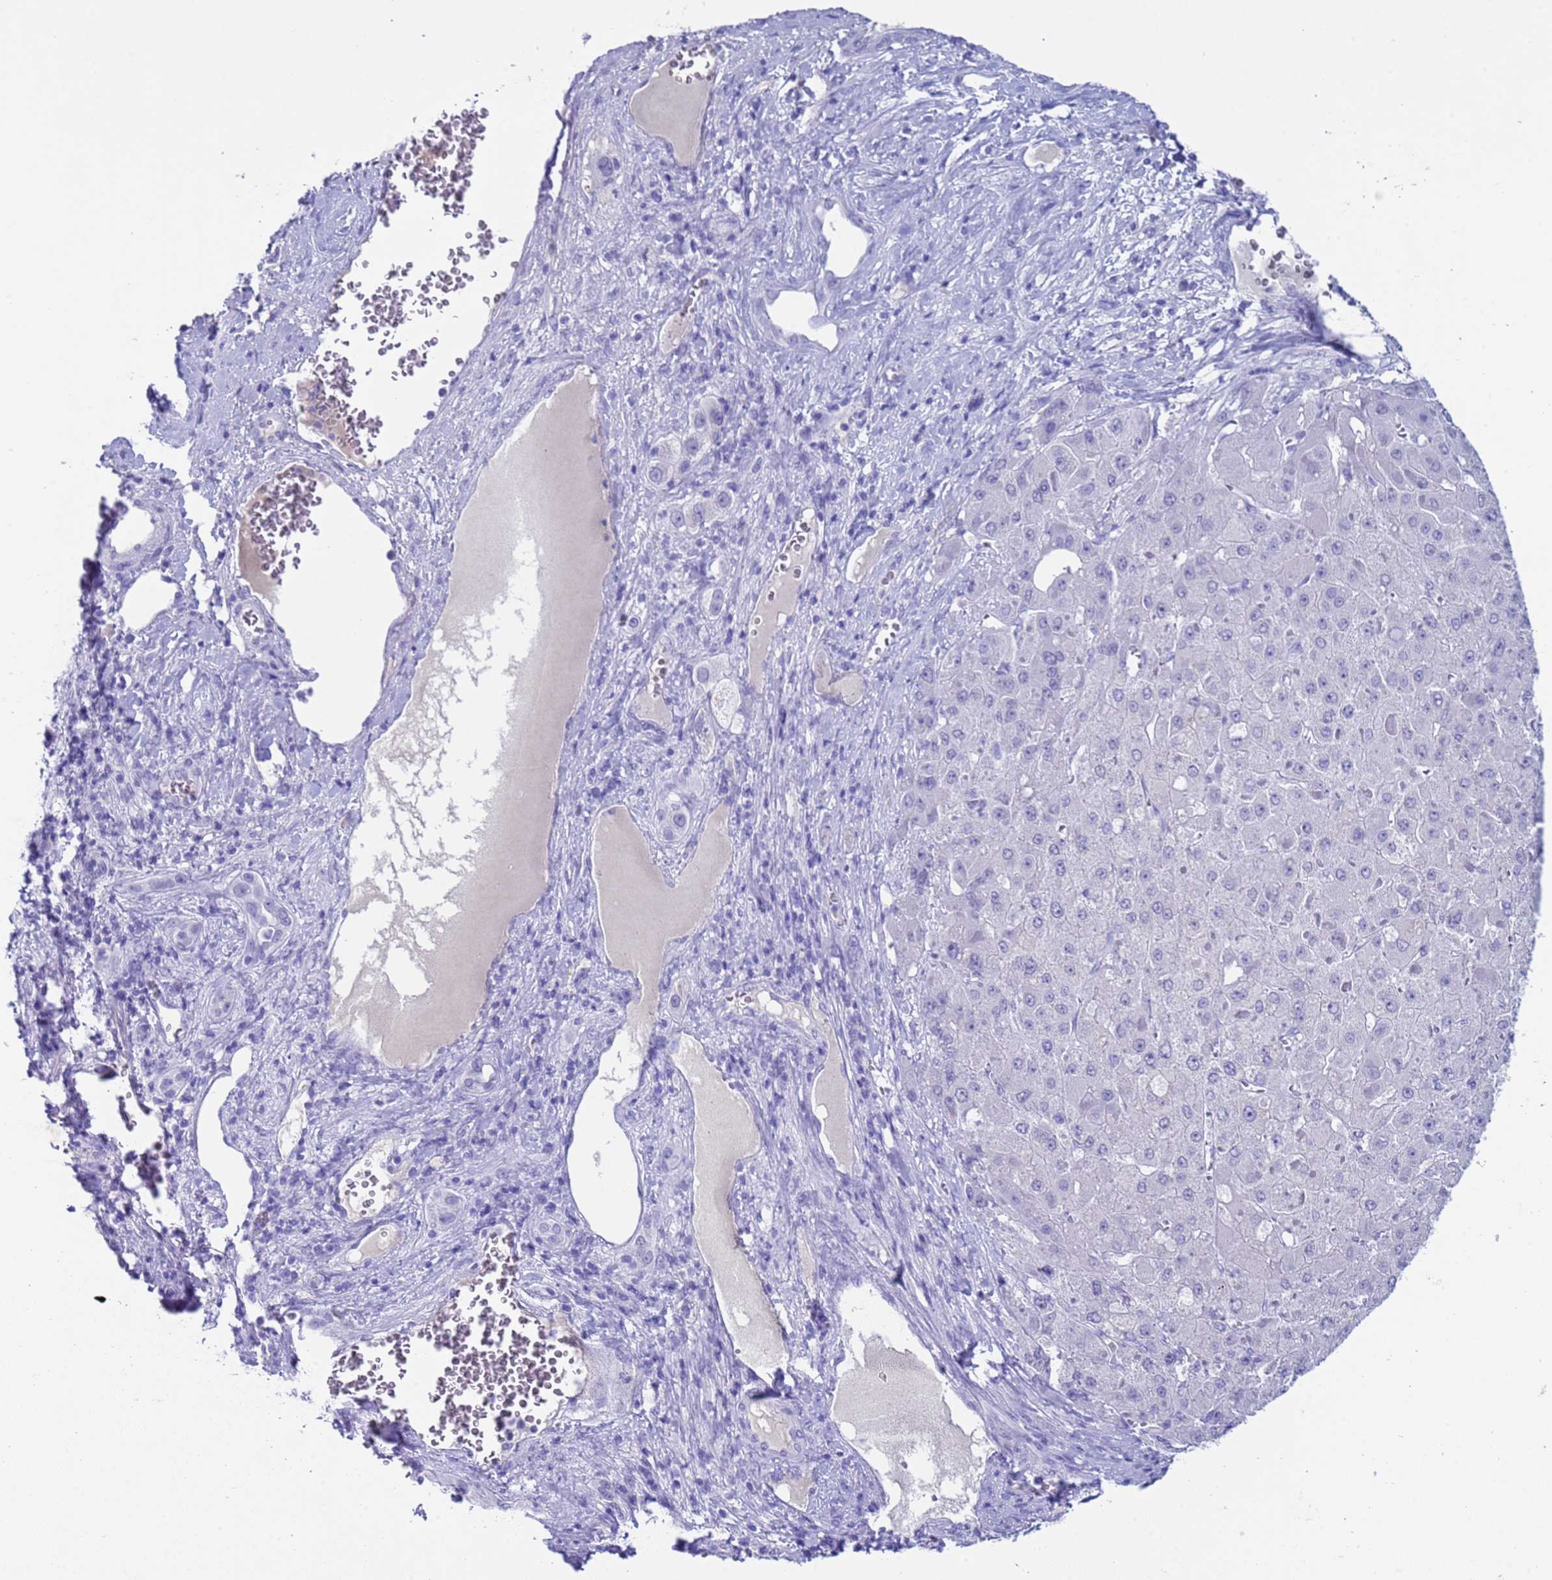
{"staining": {"intensity": "negative", "quantity": "none", "location": "none"}, "tissue": "liver cancer", "cell_type": "Tumor cells", "image_type": "cancer", "snomed": [{"axis": "morphology", "description": "Carcinoma, Hepatocellular, NOS"}, {"axis": "topography", "description": "Liver"}], "caption": "The micrograph displays no staining of tumor cells in liver cancer (hepatocellular carcinoma).", "gene": "CKM", "patient": {"sex": "female", "age": 73}}